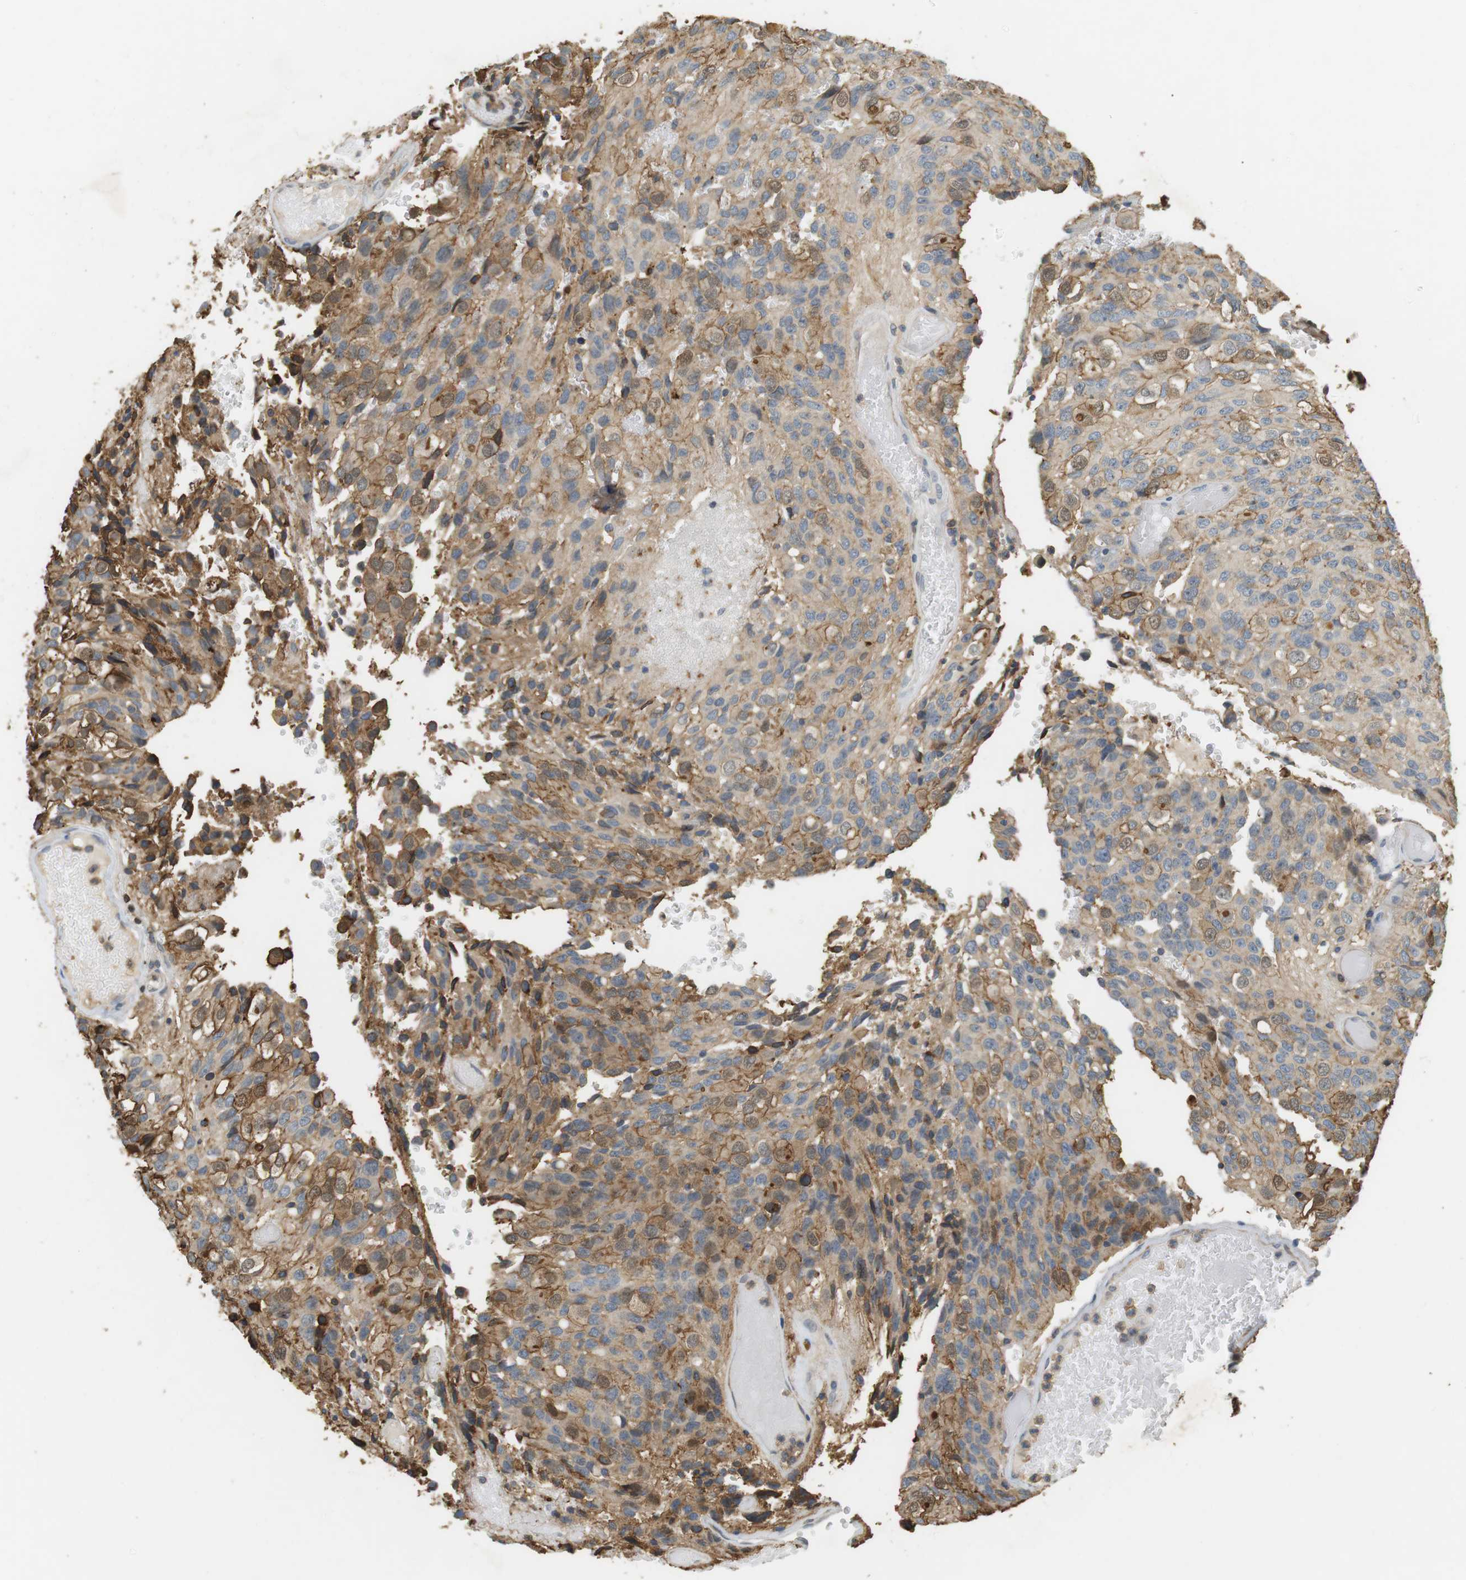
{"staining": {"intensity": "moderate", "quantity": ">75%", "location": "cytoplasmic/membranous"}, "tissue": "glioma", "cell_type": "Tumor cells", "image_type": "cancer", "snomed": [{"axis": "morphology", "description": "Glioma, malignant, High grade"}, {"axis": "topography", "description": "Brain"}], "caption": "Brown immunohistochemical staining in human glioma shows moderate cytoplasmic/membranous expression in about >75% of tumor cells. The staining was performed using DAB (3,3'-diaminobenzidine) to visualize the protein expression in brown, while the nuclei were stained in blue with hematoxylin (Magnification: 20x).", "gene": "P2RY1", "patient": {"sex": "male", "age": 32}}